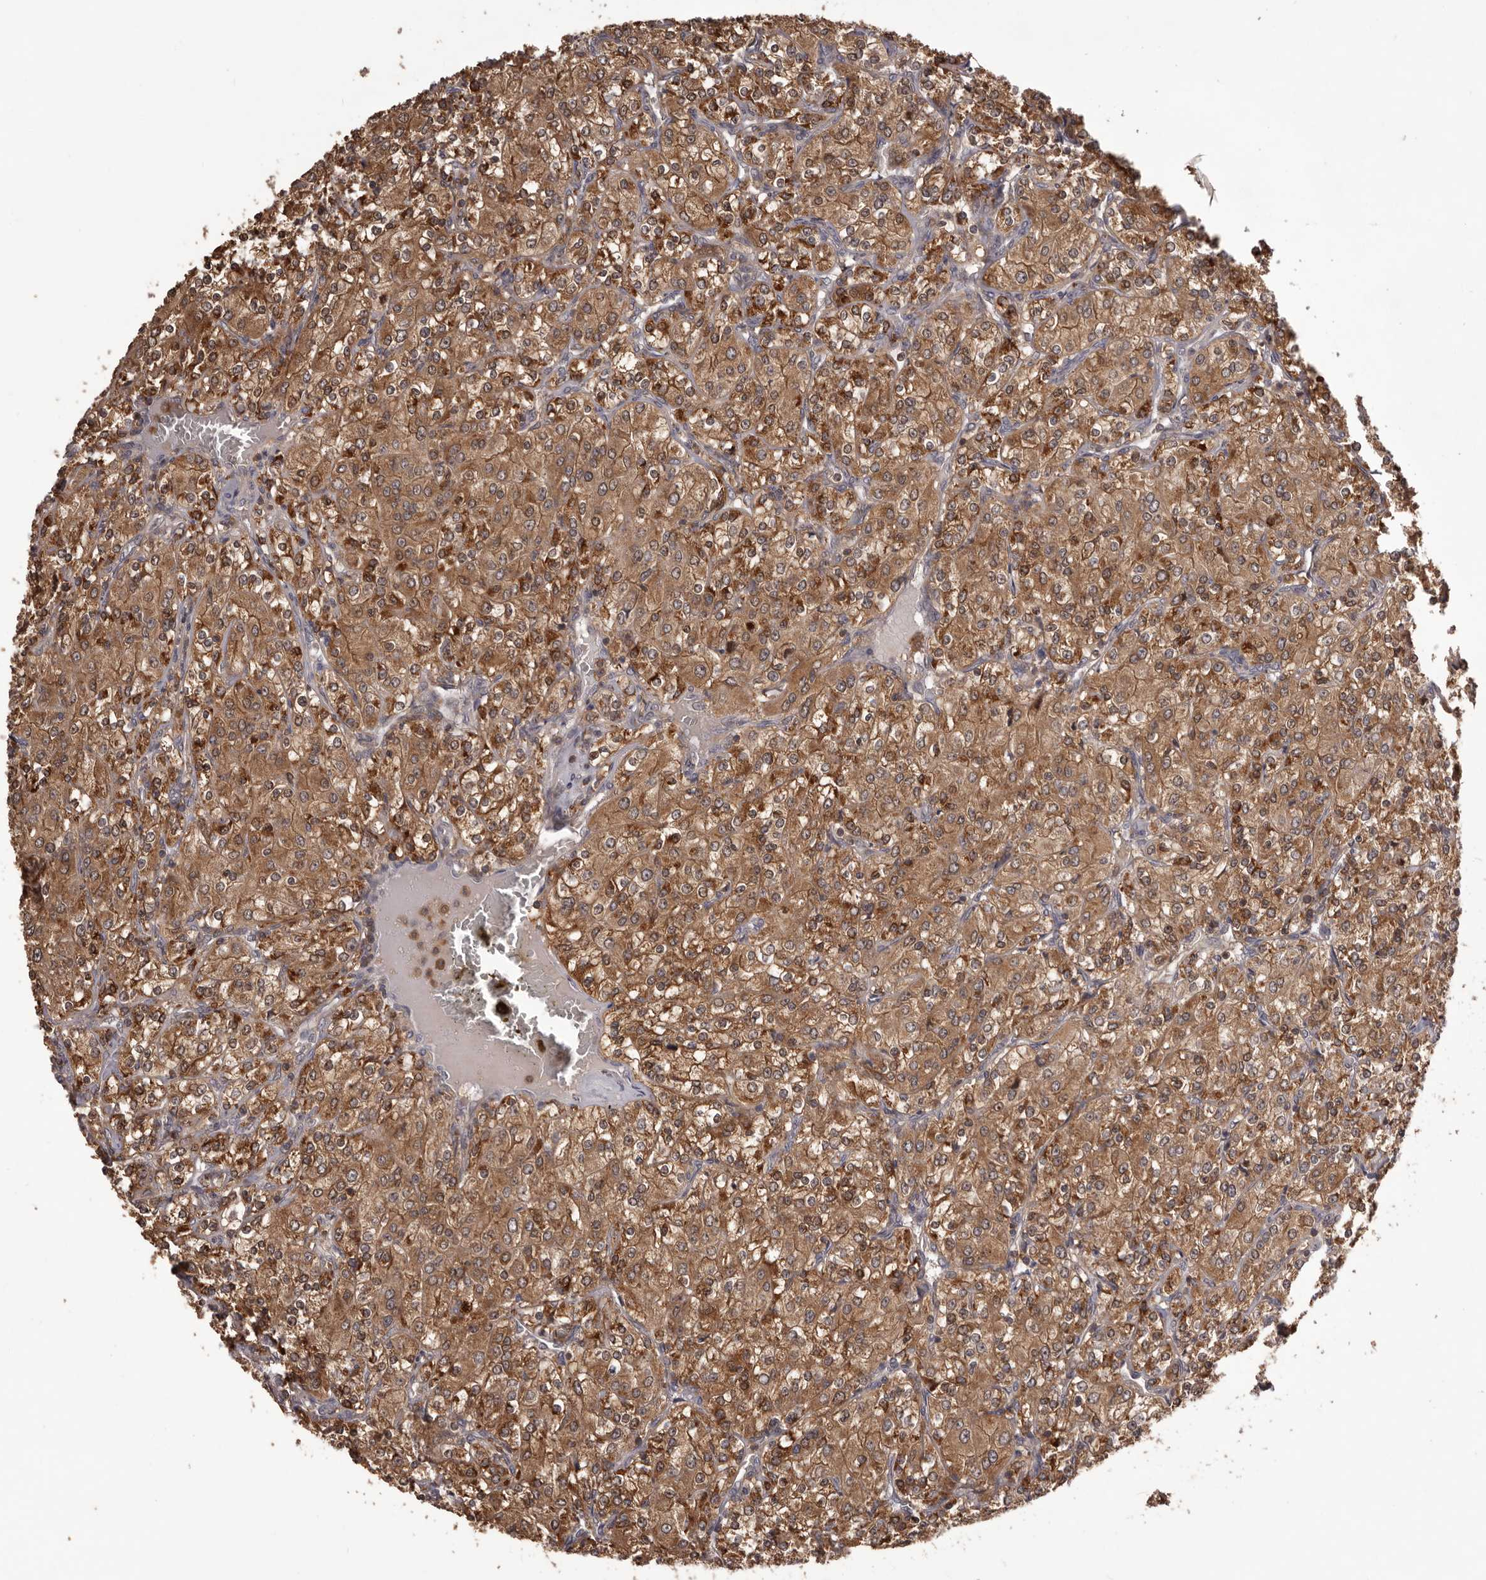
{"staining": {"intensity": "strong", "quantity": ">75%", "location": "cytoplasmic/membranous"}, "tissue": "renal cancer", "cell_type": "Tumor cells", "image_type": "cancer", "snomed": [{"axis": "morphology", "description": "Adenocarcinoma, NOS"}, {"axis": "topography", "description": "Kidney"}], "caption": "Protein expression analysis of renal cancer exhibits strong cytoplasmic/membranous expression in approximately >75% of tumor cells.", "gene": "GLIPR2", "patient": {"sex": "male", "age": 77}}